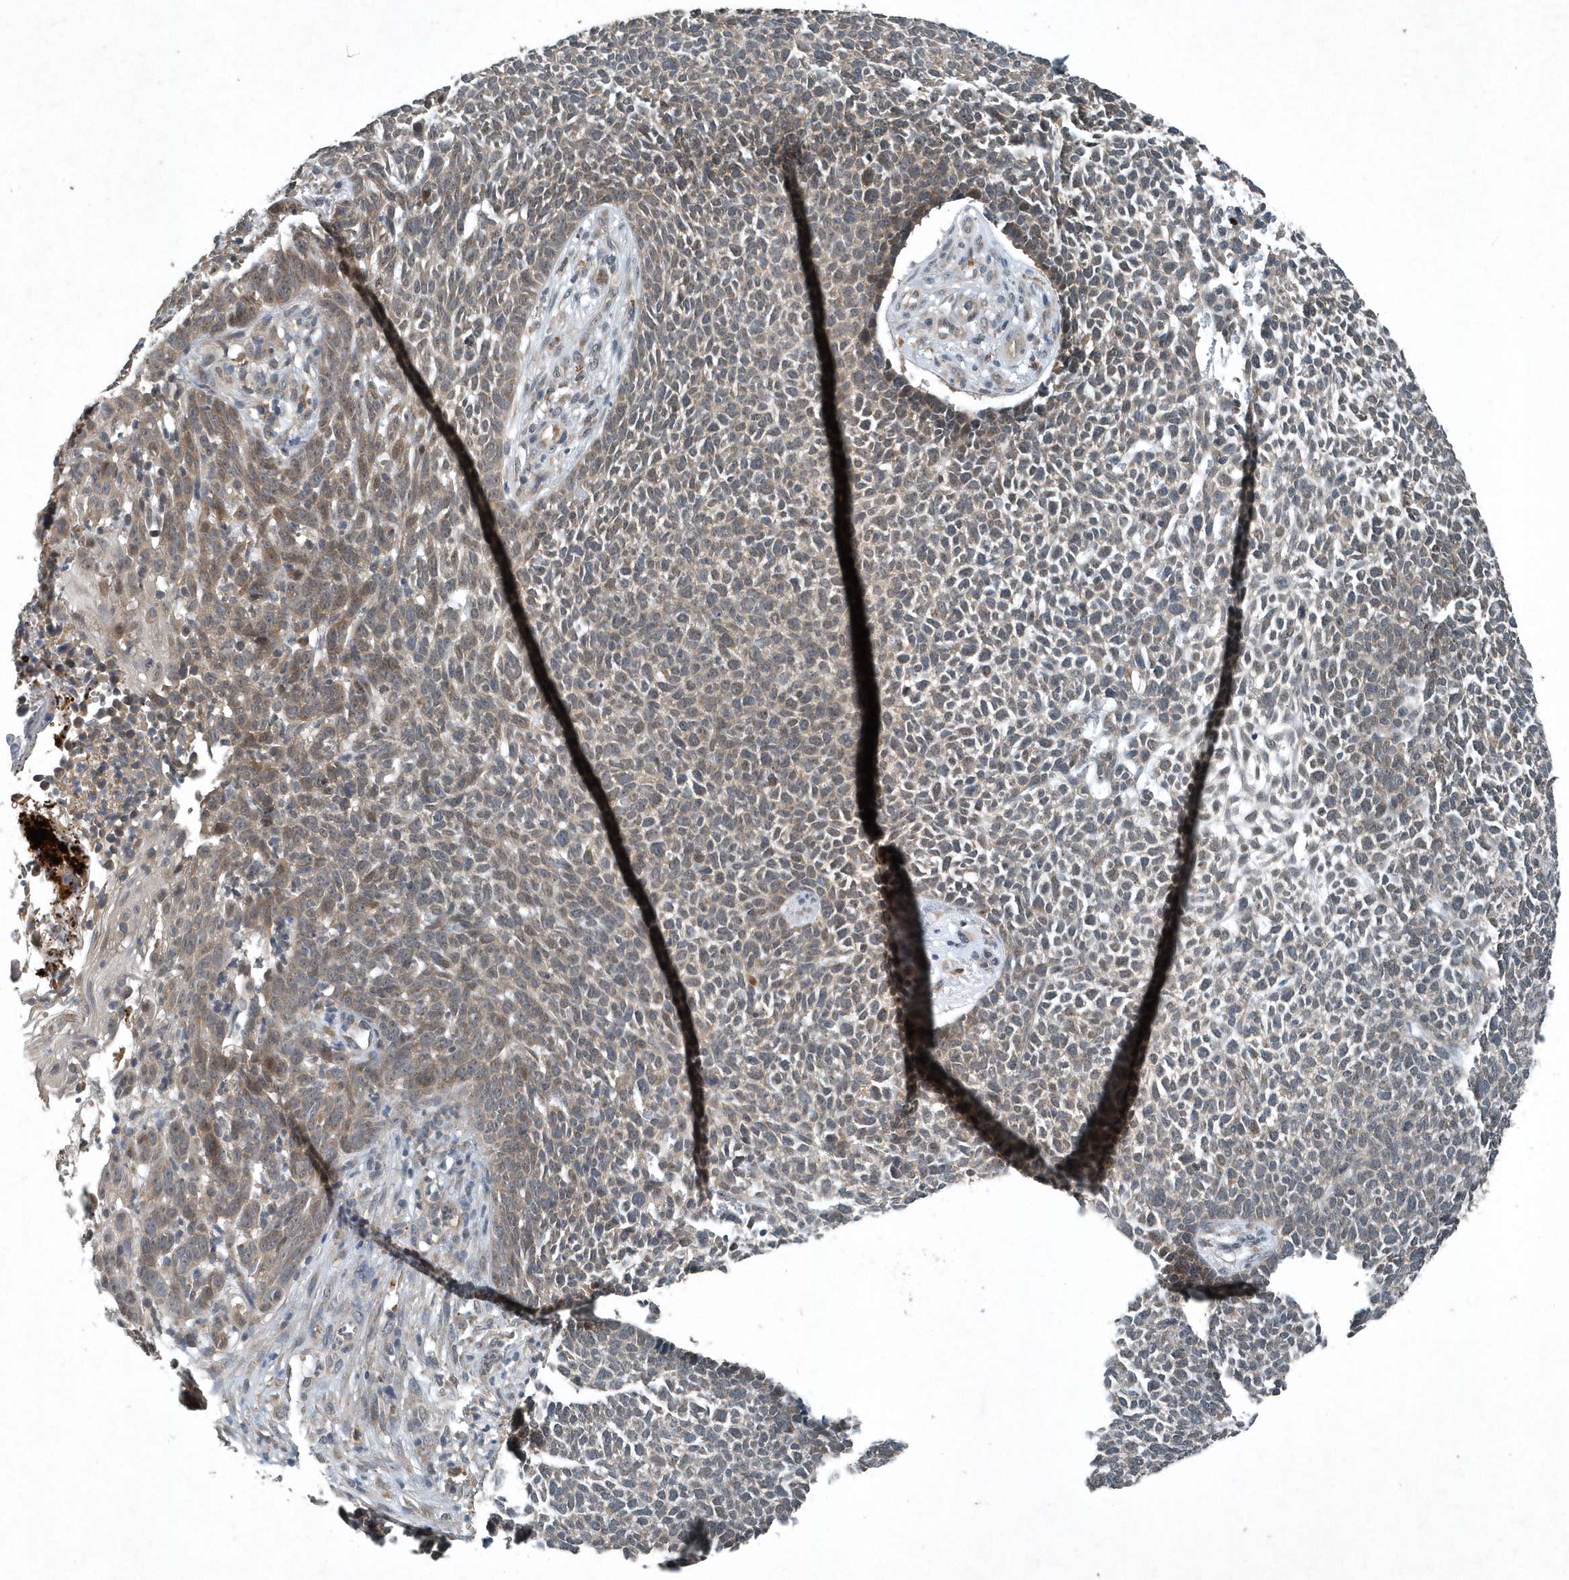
{"staining": {"intensity": "negative", "quantity": "none", "location": "none"}, "tissue": "skin cancer", "cell_type": "Tumor cells", "image_type": "cancer", "snomed": [{"axis": "morphology", "description": "Basal cell carcinoma"}, {"axis": "topography", "description": "Skin"}], "caption": "DAB (3,3'-diaminobenzidine) immunohistochemical staining of human skin cancer reveals no significant staining in tumor cells.", "gene": "SCFD2", "patient": {"sex": "female", "age": 84}}